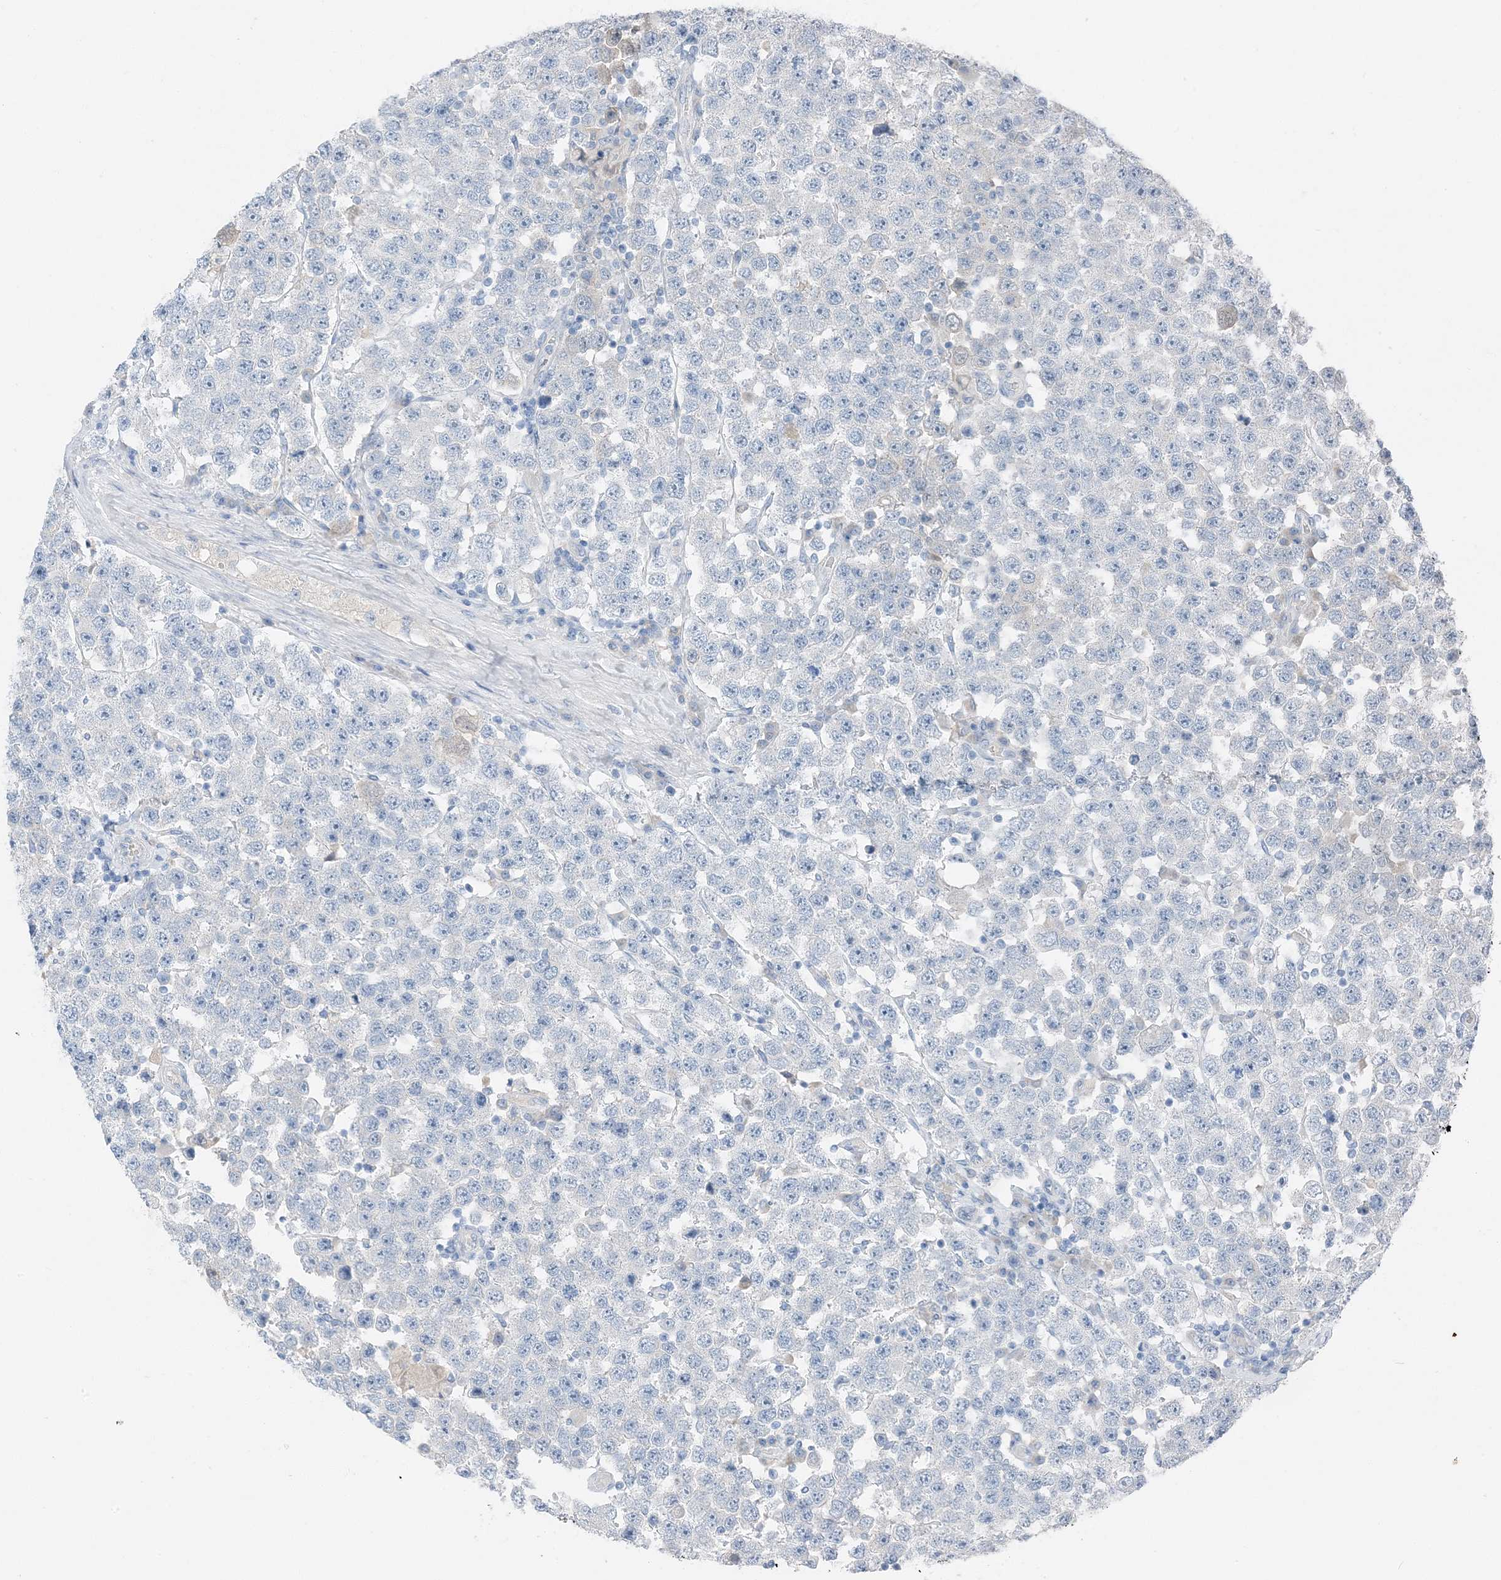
{"staining": {"intensity": "negative", "quantity": "none", "location": "none"}, "tissue": "testis cancer", "cell_type": "Tumor cells", "image_type": "cancer", "snomed": [{"axis": "morphology", "description": "Seminoma, NOS"}, {"axis": "topography", "description": "Testis"}], "caption": "A high-resolution photomicrograph shows immunohistochemistry staining of testis cancer, which reveals no significant staining in tumor cells.", "gene": "NCOA7", "patient": {"sex": "male", "age": 28}}